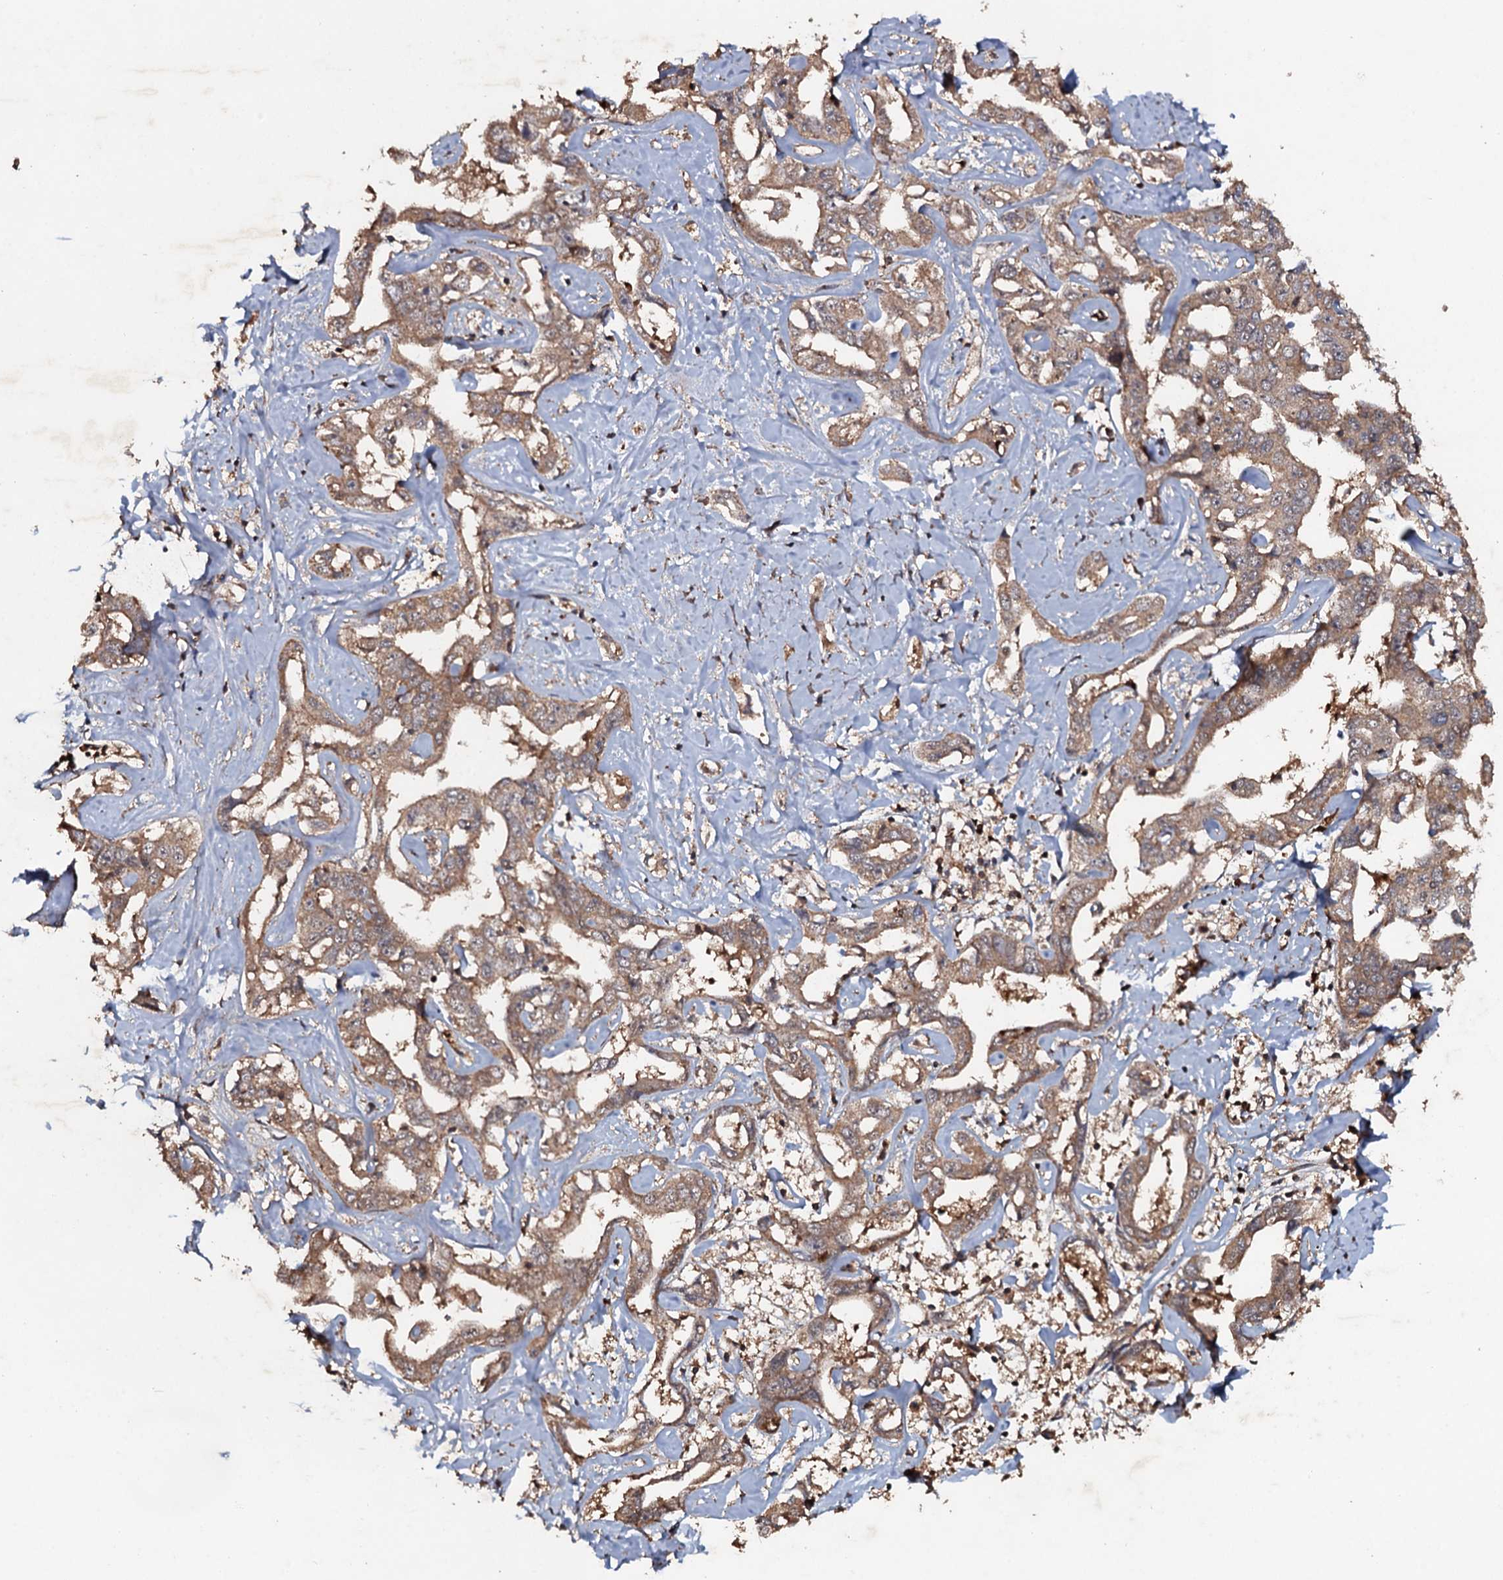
{"staining": {"intensity": "moderate", "quantity": ">75%", "location": "cytoplasmic/membranous"}, "tissue": "liver cancer", "cell_type": "Tumor cells", "image_type": "cancer", "snomed": [{"axis": "morphology", "description": "Cholangiocarcinoma"}, {"axis": "topography", "description": "Liver"}], "caption": "Cholangiocarcinoma (liver) stained with DAB immunohistochemistry exhibits medium levels of moderate cytoplasmic/membranous expression in approximately >75% of tumor cells.", "gene": "ADGRG3", "patient": {"sex": "male", "age": 59}}